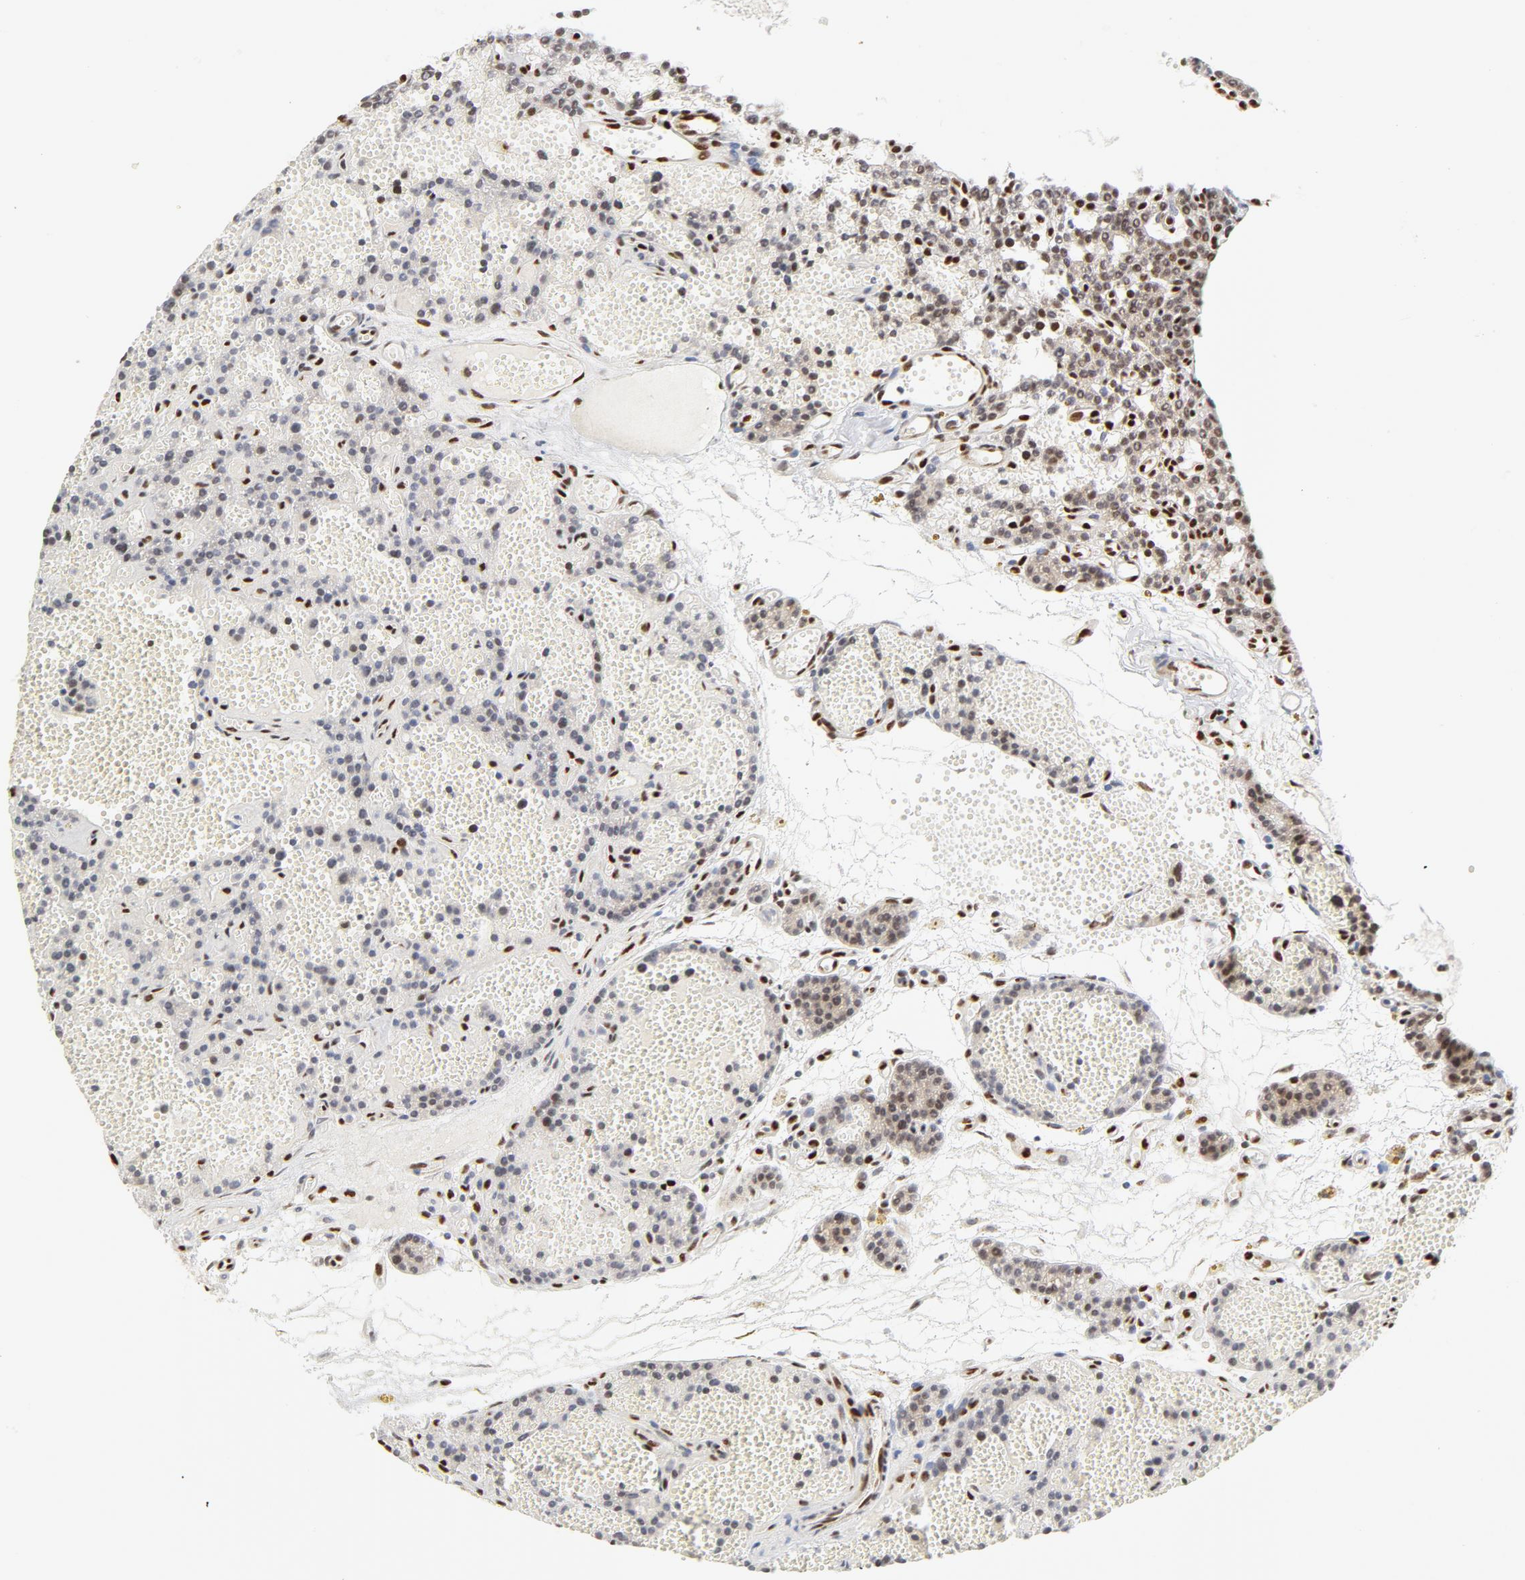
{"staining": {"intensity": "moderate", "quantity": "25%-75%", "location": "nuclear"}, "tissue": "parathyroid gland", "cell_type": "Glandular cells", "image_type": "normal", "snomed": [{"axis": "morphology", "description": "Normal tissue, NOS"}, {"axis": "topography", "description": "Parathyroid gland"}], "caption": "A micrograph of parathyroid gland stained for a protein demonstrates moderate nuclear brown staining in glandular cells. Using DAB (brown) and hematoxylin (blue) stains, captured at high magnification using brightfield microscopy.", "gene": "MEF2A", "patient": {"sex": "male", "age": 25}}